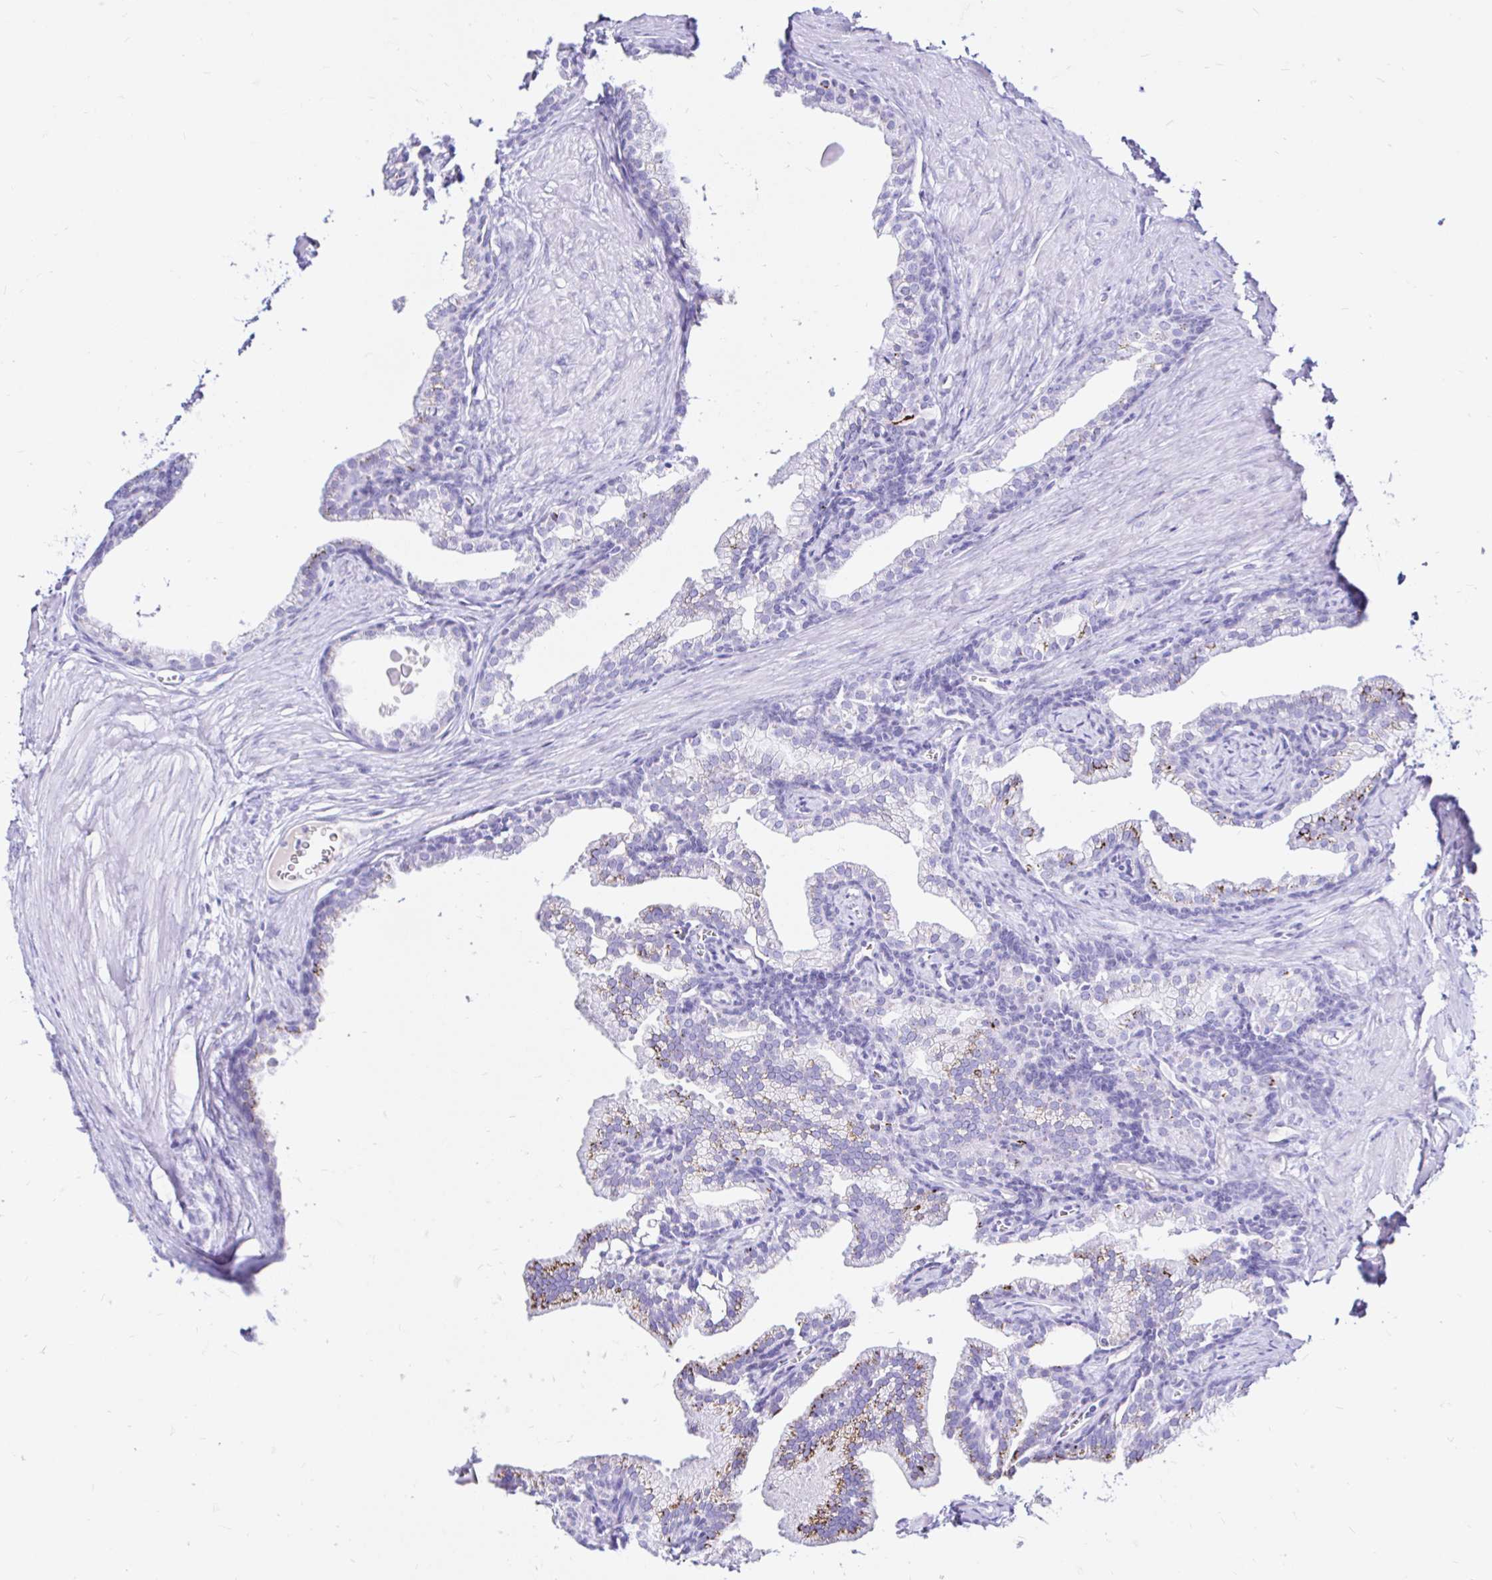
{"staining": {"intensity": "moderate", "quantity": "<25%", "location": "cytoplasmic/membranous"}, "tissue": "prostate cancer", "cell_type": "Tumor cells", "image_type": "cancer", "snomed": [{"axis": "morphology", "description": "Adenocarcinoma, High grade"}, {"axis": "topography", "description": "Prostate"}], "caption": "A histopathology image of human prostate cancer stained for a protein displays moderate cytoplasmic/membranous brown staining in tumor cells. The staining was performed using DAB (3,3'-diaminobenzidine), with brown indicating positive protein expression. Nuclei are stained blue with hematoxylin.", "gene": "ZNF432", "patient": {"sex": "male", "age": 68}}